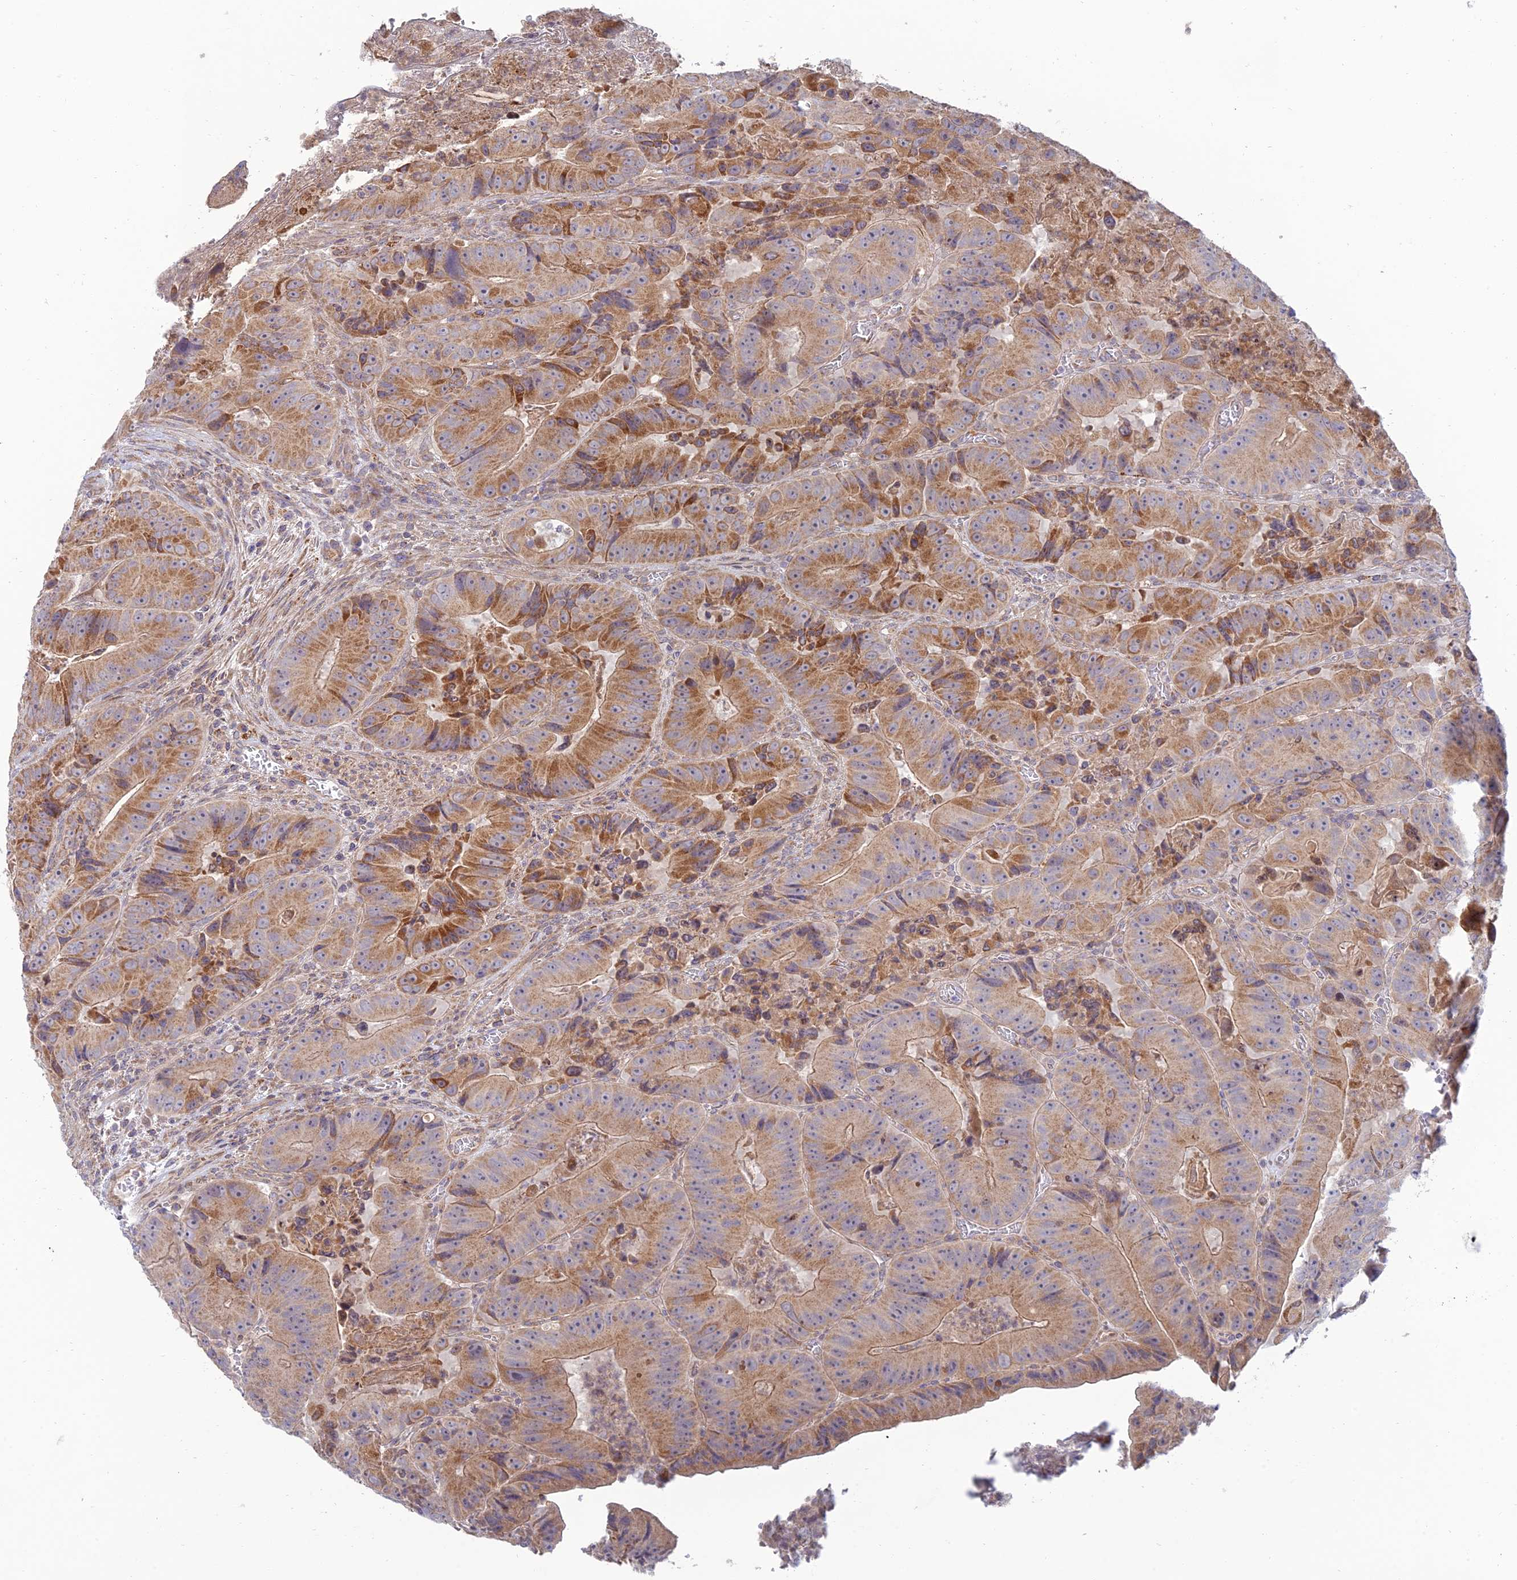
{"staining": {"intensity": "moderate", "quantity": ">75%", "location": "cytoplasmic/membranous"}, "tissue": "colorectal cancer", "cell_type": "Tumor cells", "image_type": "cancer", "snomed": [{"axis": "morphology", "description": "Adenocarcinoma, NOS"}, {"axis": "topography", "description": "Colon"}], "caption": "The micrograph reveals immunohistochemical staining of colorectal cancer (adenocarcinoma). There is moderate cytoplasmic/membranous positivity is present in approximately >75% of tumor cells.", "gene": "C3orf20", "patient": {"sex": "female", "age": 86}}